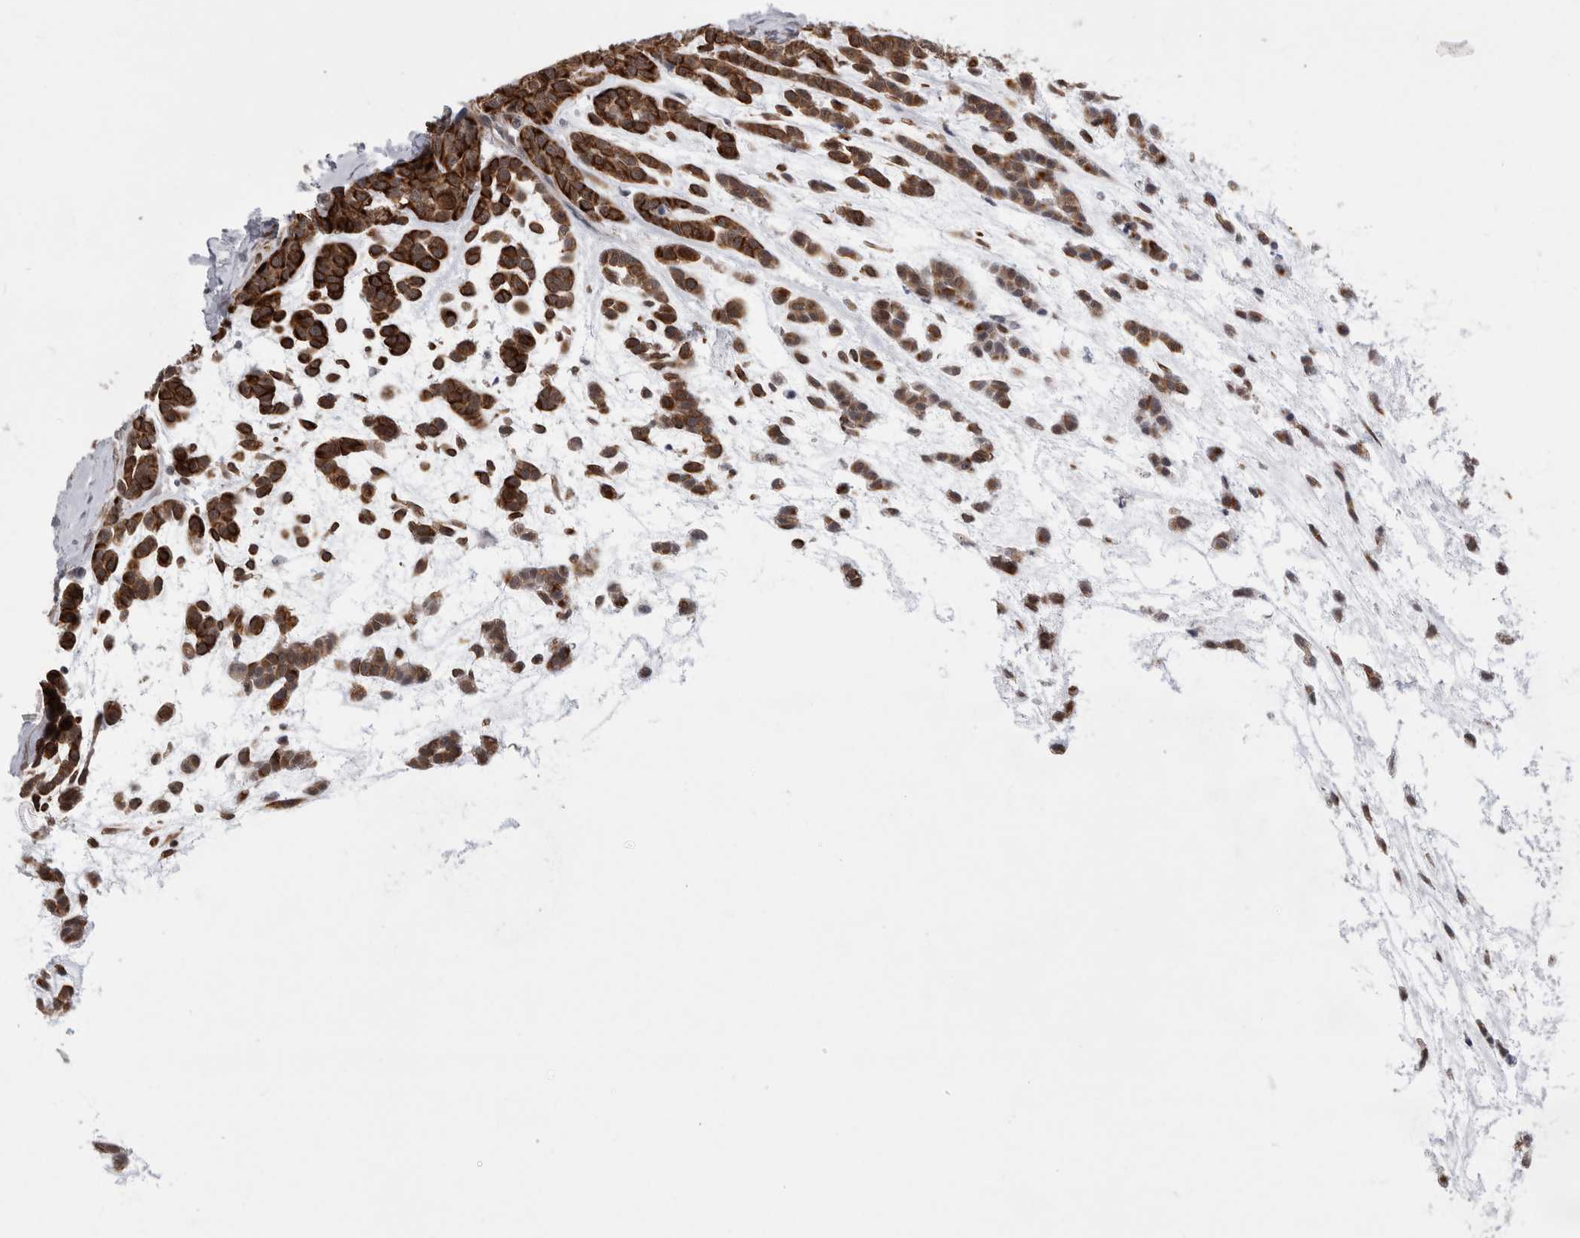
{"staining": {"intensity": "strong", "quantity": ">75%", "location": "cytoplasmic/membranous"}, "tissue": "head and neck cancer", "cell_type": "Tumor cells", "image_type": "cancer", "snomed": [{"axis": "morphology", "description": "Adenocarcinoma, NOS"}, {"axis": "morphology", "description": "Adenoma, NOS"}, {"axis": "topography", "description": "Head-Neck"}], "caption": "The image reveals a brown stain indicating the presence of a protein in the cytoplasmic/membranous of tumor cells in head and neck cancer. (DAB (3,3'-diaminobenzidine) IHC with brightfield microscopy, high magnification).", "gene": "FAM83H", "patient": {"sex": "female", "age": 55}}